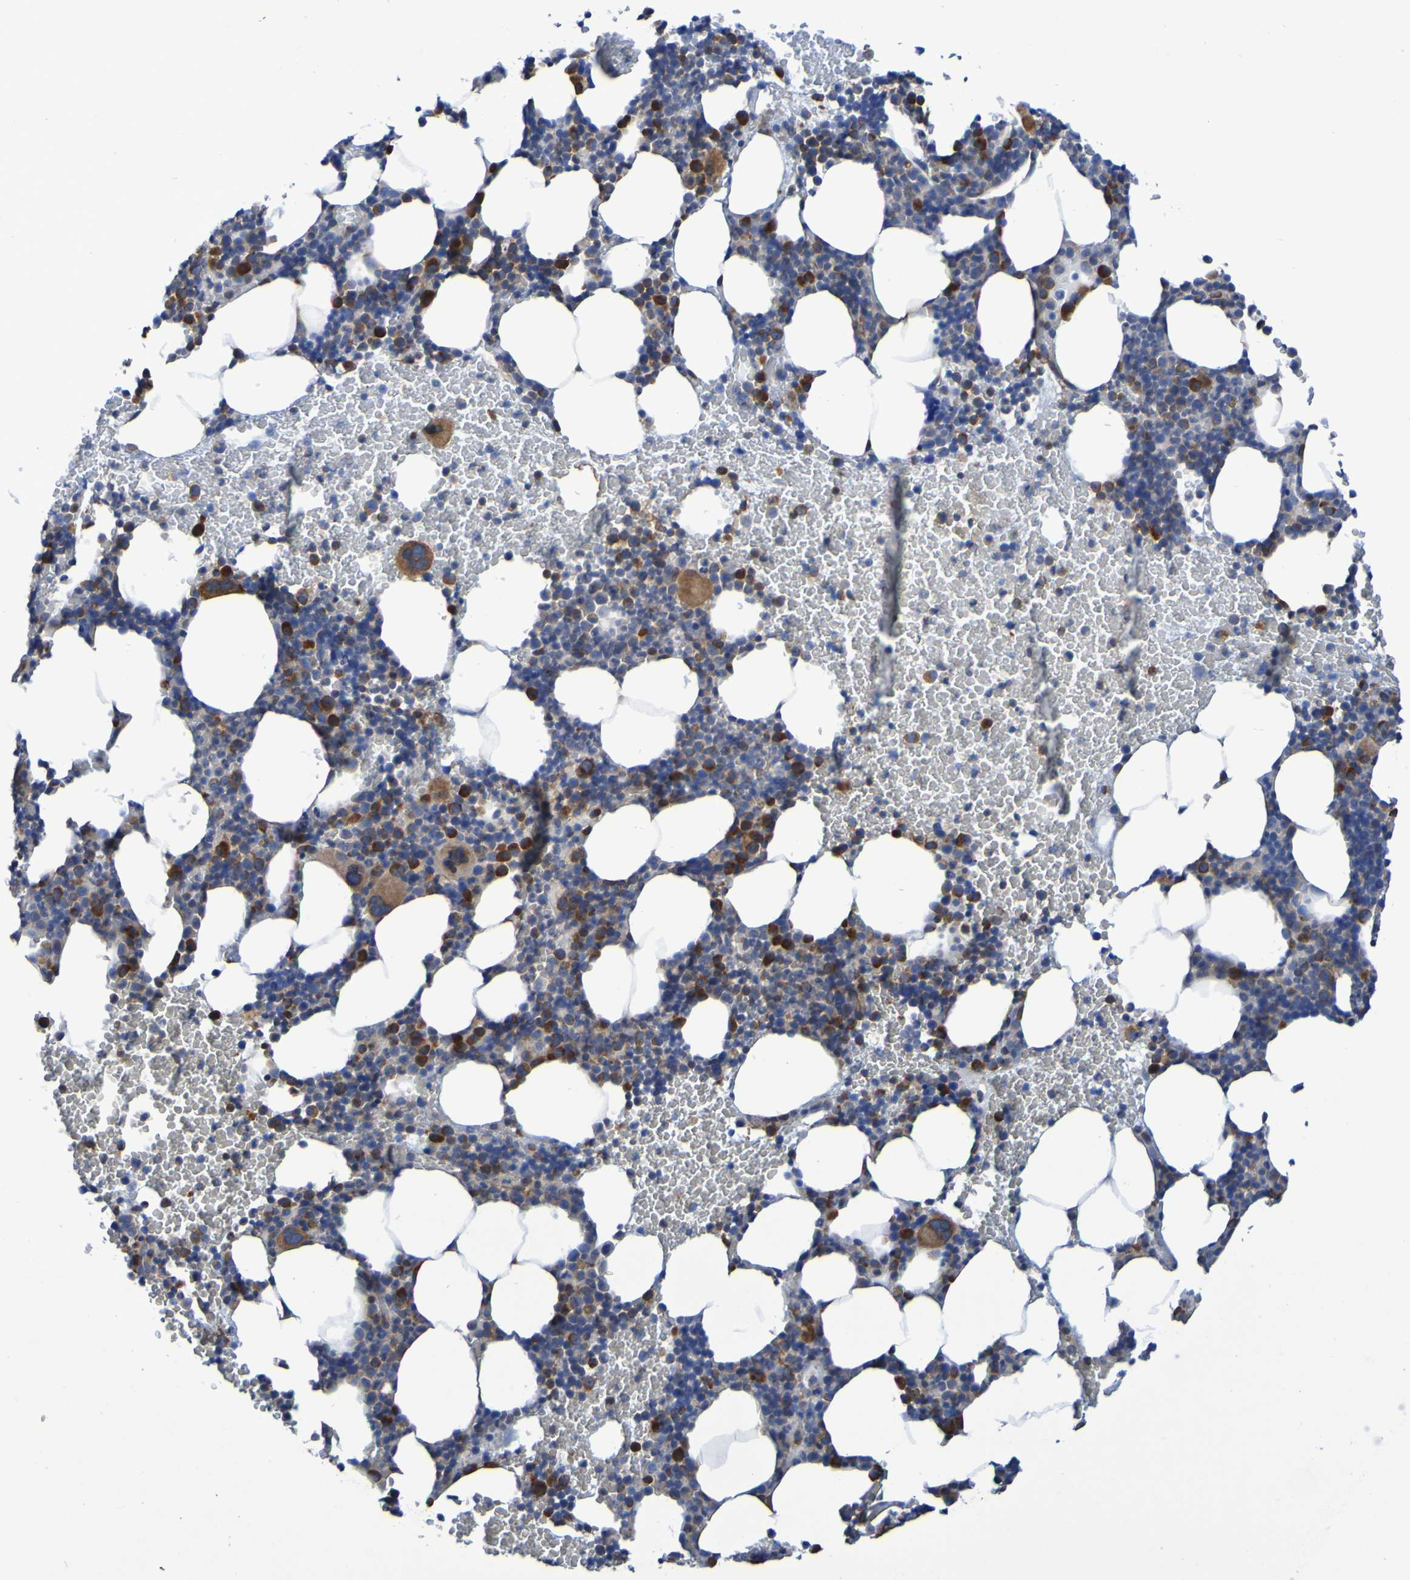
{"staining": {"intensity": "strong", "quantity": "25%-75%", "location": "cytoplasmic/membranous"}, "tissue": "bone marrow", "cell_type": "Hematopoietic cells", "image_type": "normal", "snomed": [{"axis": "morphology", "description": "Normal tissue, NOS"}, {"axis": "morphology", "description": "Inflammation, NOS"}, {"axis": "topography", "description": "Bone marrow"}], "caption": "Immunohistochemical staining of unremarkable human bone marrow exhibits high levels of strong cytoplasmic/membranous expression in about 25%-75% of hematopoietic cells.", "gene": "FKBP3", "patient": {"sex": "female", "age": 70}}